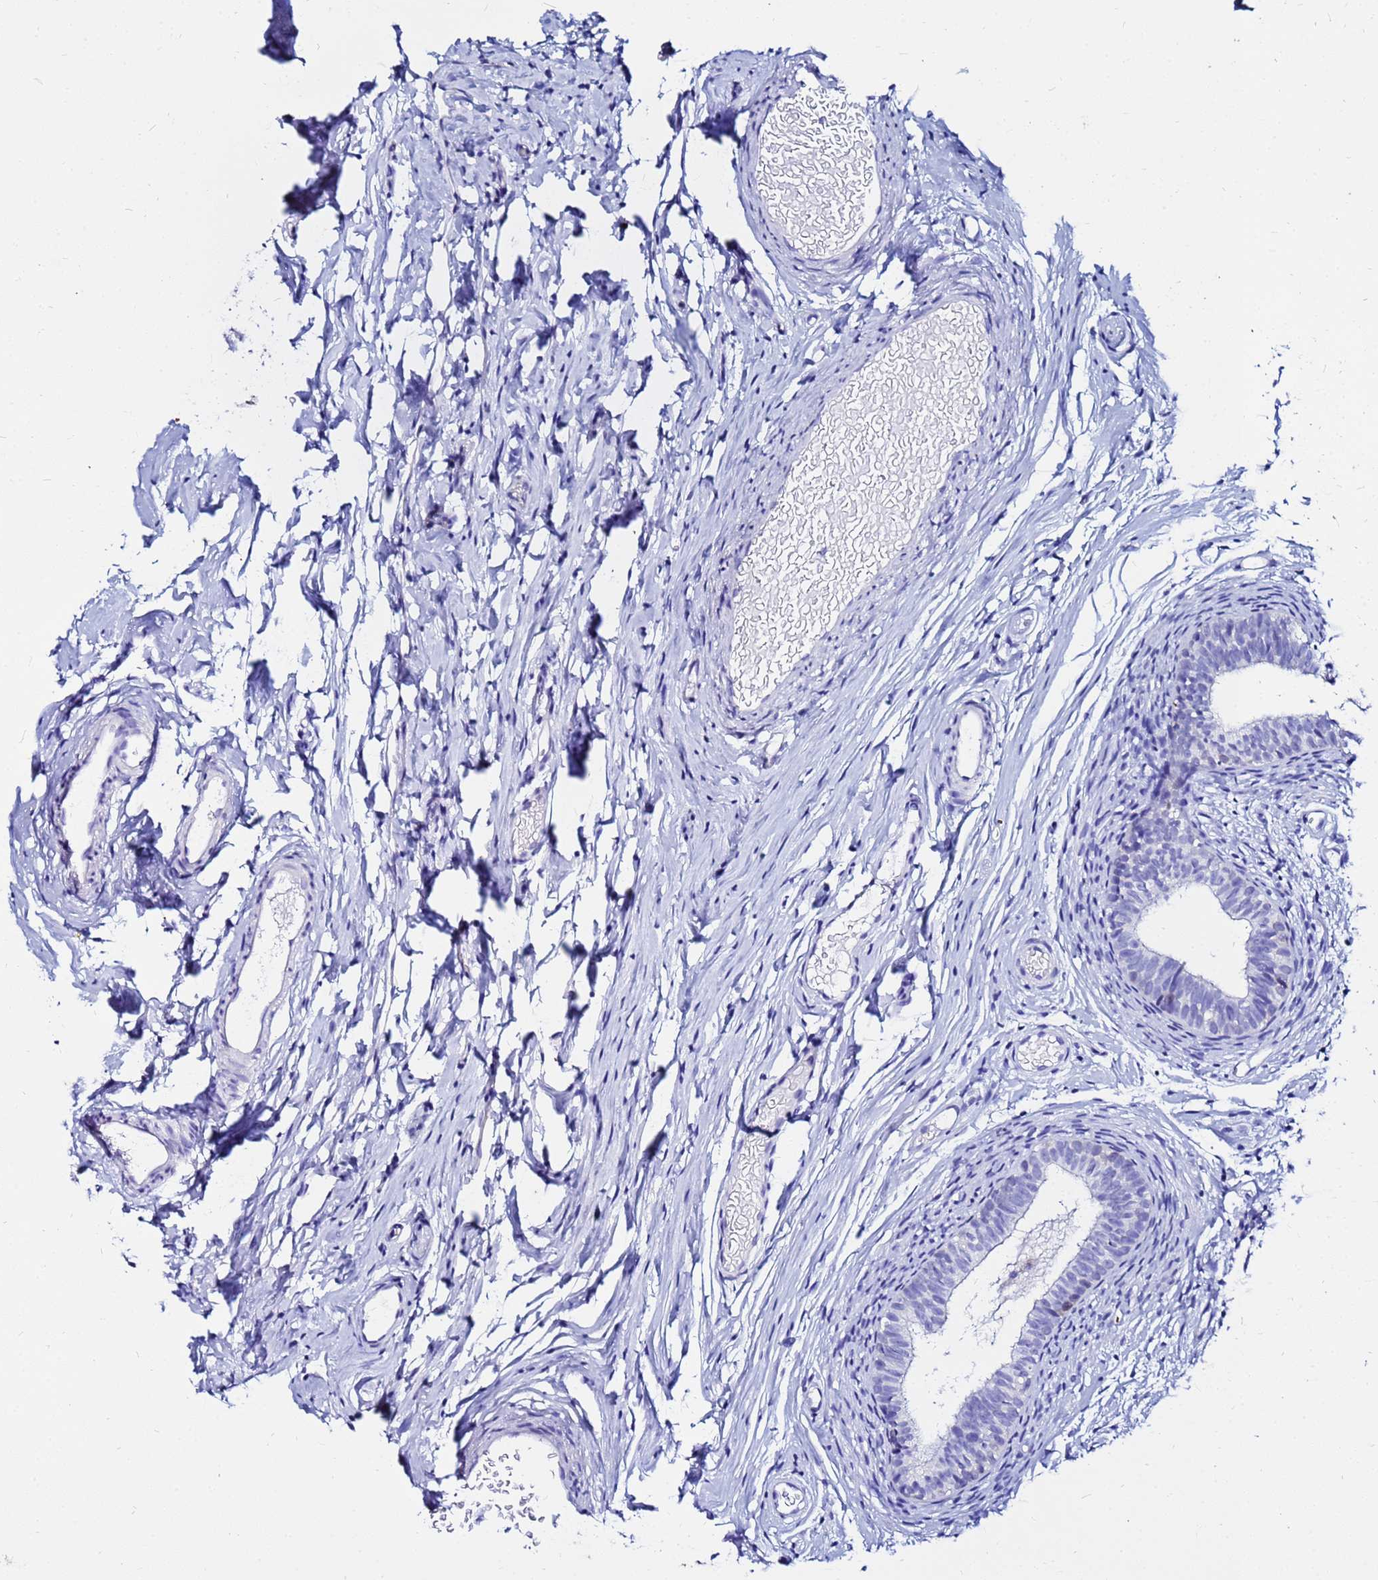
{"staining": {"intensity": "strong", "quantity": "<25%", "location": "cytoplasmic/membranous"}, "tissue": "epididymis", "cell_type": "Glandular cells", "image_type": "normal", "snomed": [{"axis": "morphology", "description": "Normal tissue, NOS"}, {"axis": "topography", "description": "Epididymis"}], "caption": "Benign epididymis was stained to show a protein in brown. There is medium levels of strong cytoplasmic/membranous expression in about <25% of glandular cells. The protein is stained brown, and the nuclei are stained in blue (DAB (3,3'-diaminobenzidine) IHC with brightfield microscopy, high magnification).", "gene": "PPP1R14C", "patient": {"sex": "male", "age": 4}}